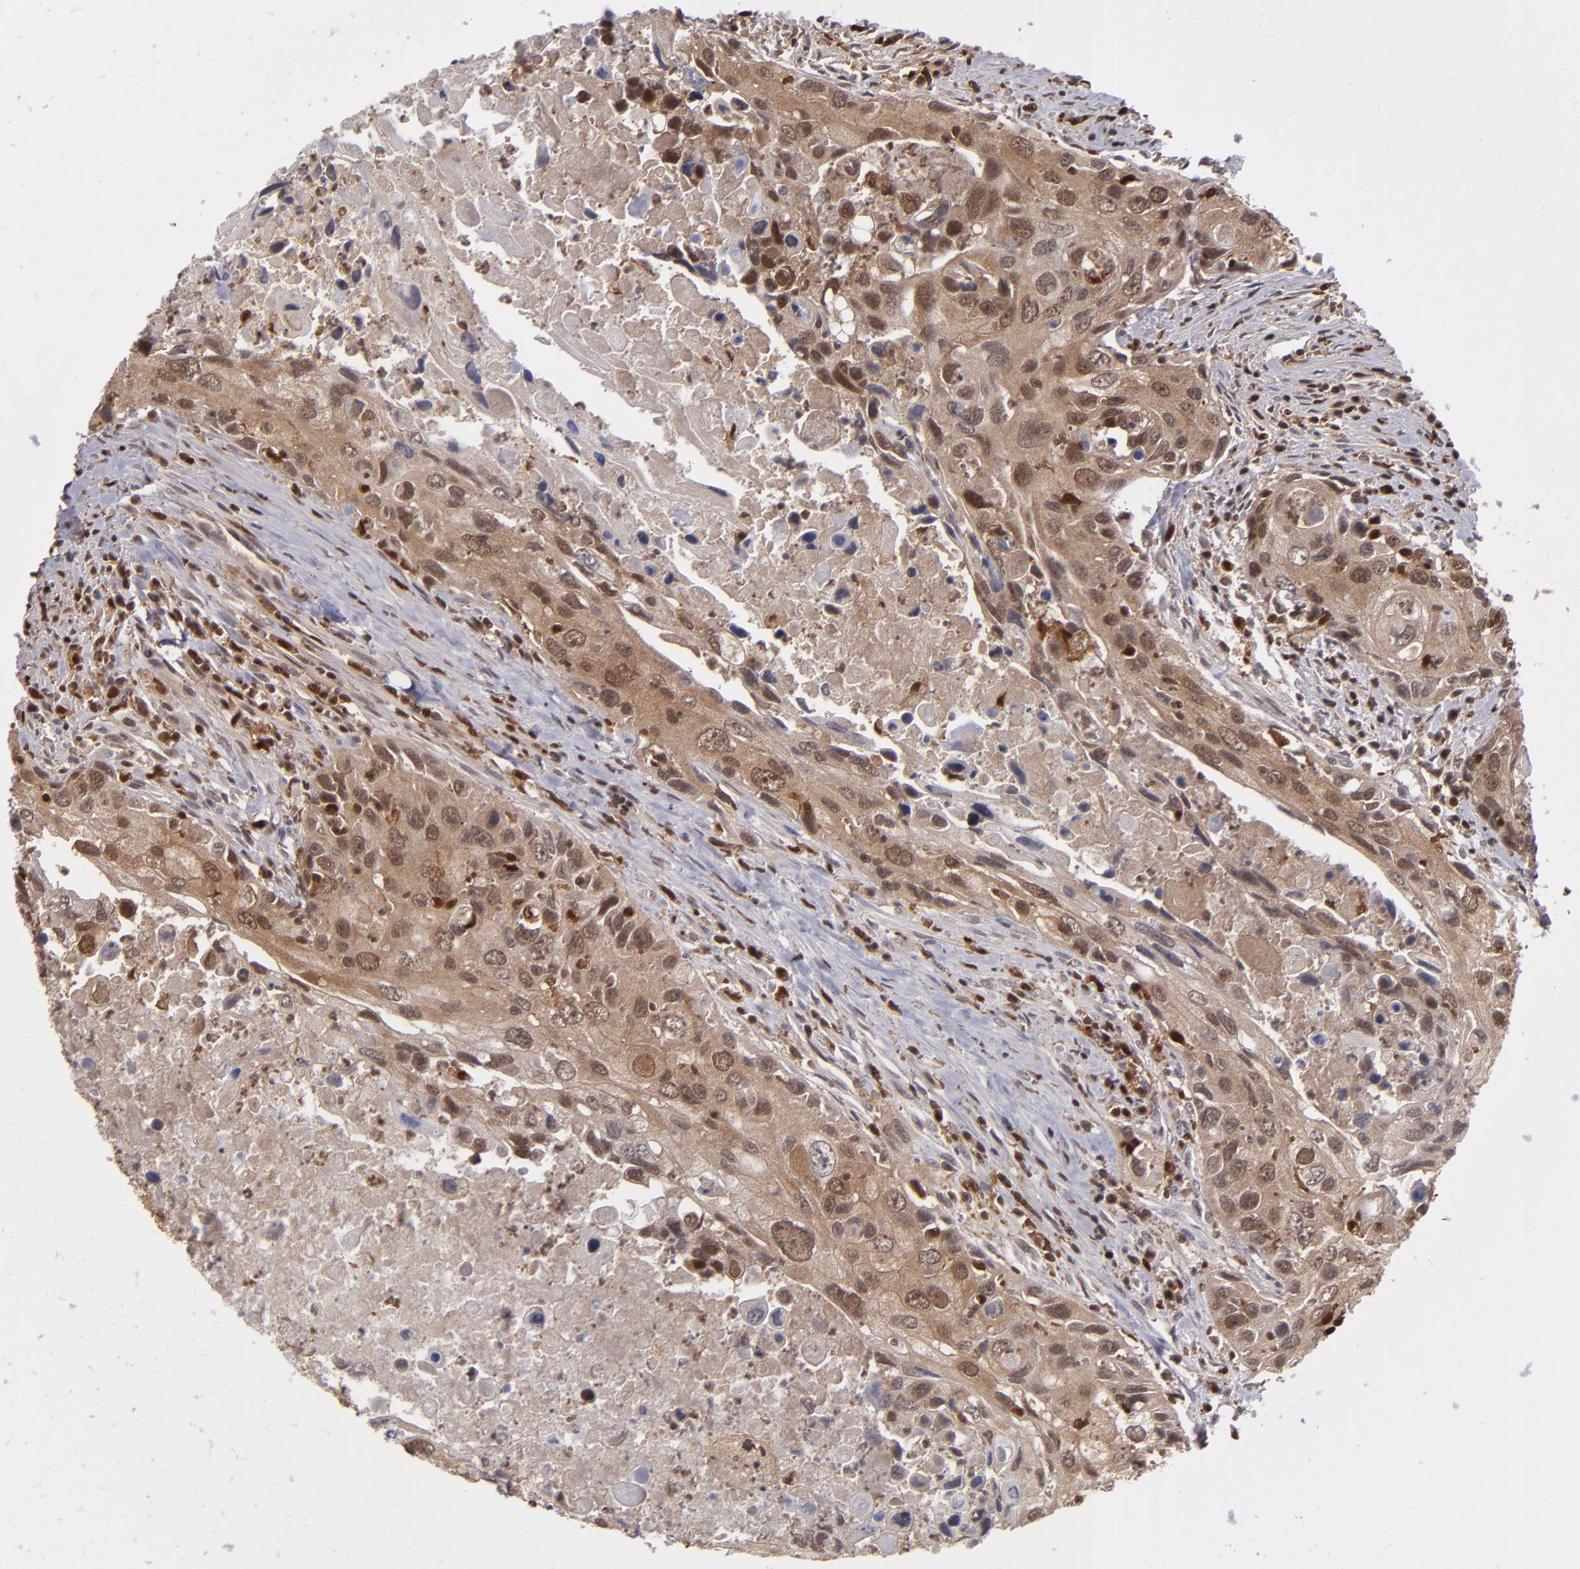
{"staining": {"intensity": "moderate", "quantity": ">75%", "location": "cytoplasmic/membranous,nuclear"}, "tissue": "urothelial cancer", "cell_type": "Tumor cells", "image_type": "cancer", "snomed": [{"axis": "morphology", "description": "Urothelial carcinoma, High grade"}, {"axis": "topography", "description": "Urinary bladder"}], "caption": "Urothelial cancer stained with IHC shows moderate cytoplasmic/membranous and nuclear staining in about >75% of tumor cells. The protein is stained brown, and the nuclei are stained in blue (DAB IHC with brightfield microscopy, high magnification).", "gene": "GRB2", "patient": {"sex": "male", "age": 71}}